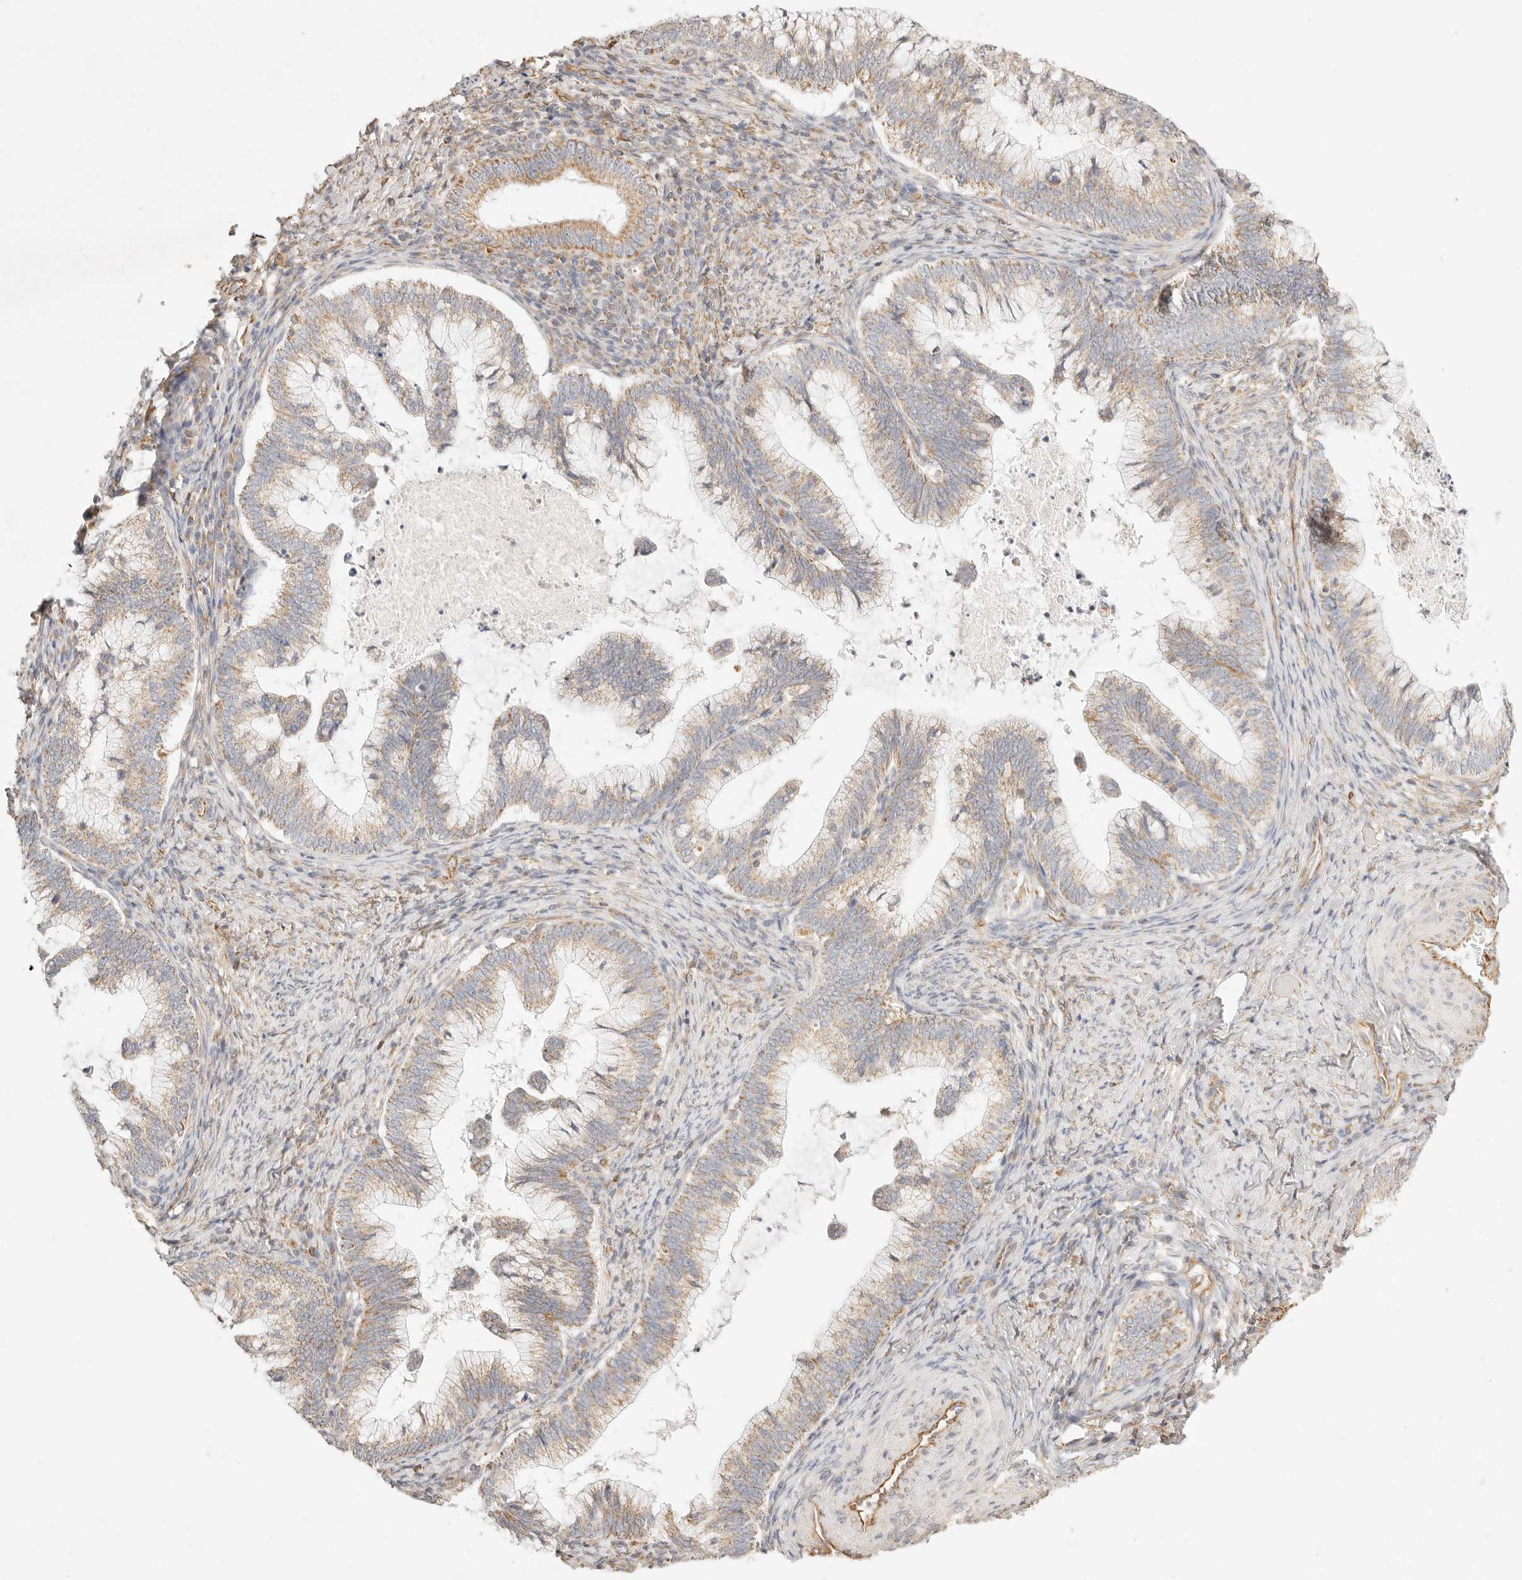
{"staining": {"intensity": "moderate", "quantity": "25%-75%", "location": "cytoplasmic/membranous"}, "tissue": "cervical cancer", "cell_type": "Tumor cells", "image_type": "cancer", "snomed": [{"axis": "morphology", "description": "Adenocarcinoma, NOS"}, {"axis": "topography", "description": "Cervix"}], "caption": "The image exhibits staining of cervical adenocarcinoma, revealing moderate cytoplasmic/membranous protein staining (brown color) within tumor cells. The protein is stained brown, and the nuclei are stained in blue (DAB IHC with brightfield microscopy, high magnification).", "gene": "ZC3H11A", "patient": {"sex": "female", "age": 36}}